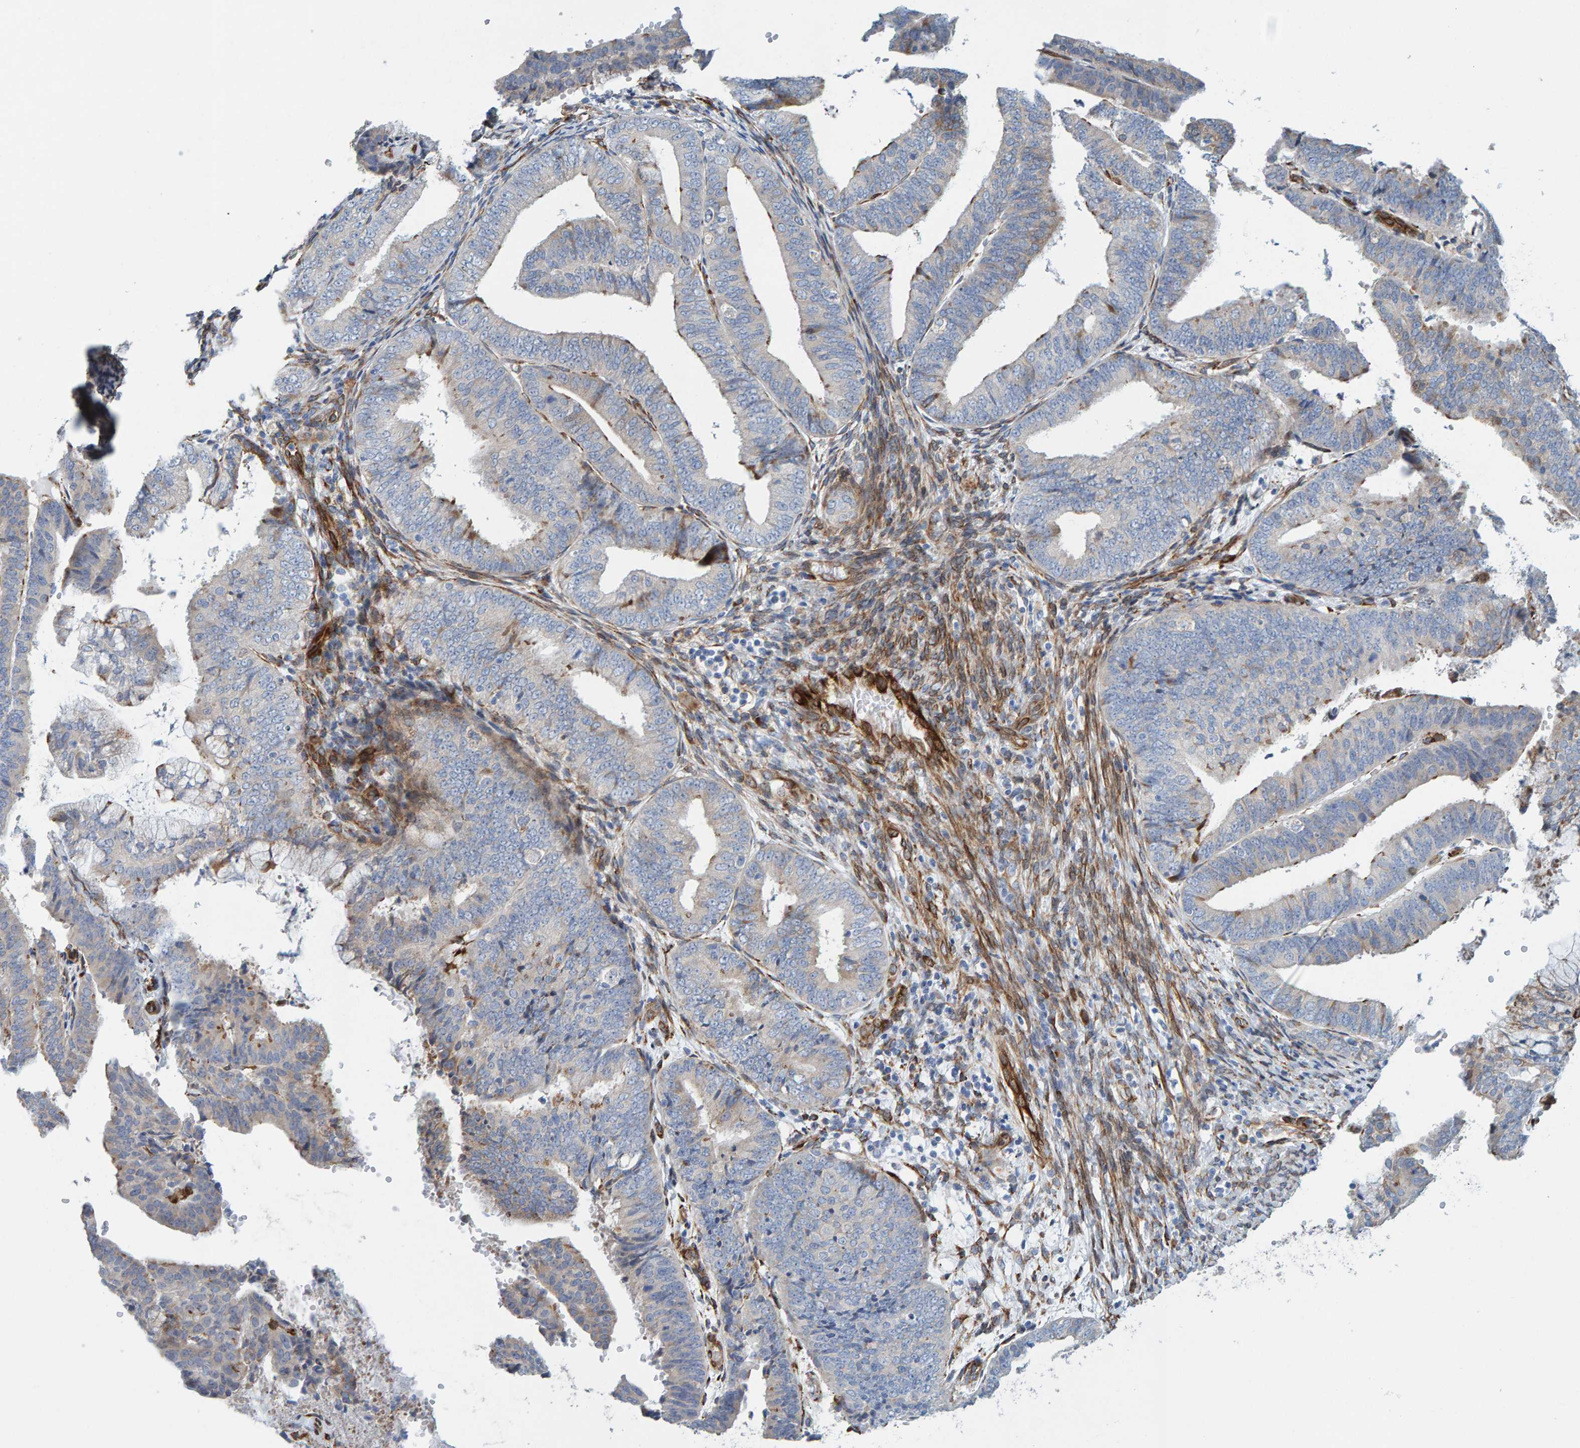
{"staining": {"intensity": "negative", "quantity": "none", "location": "none"}, "tissue": "endometrial cancer", "cell_type": "Tumor cells", "image_type": "cancer", "snomed": [{"axis": "morphology", "description": "Adenocarcinoma, NOS"}, {"axis": "topography", "description": "Endometrium"}], "caption": "The micrograph demonstrates no staining of tumor cells in adenocarcinoma (endometrial).", "gene": "MMP16", "patient": {"sex": "female", "age": 63}}